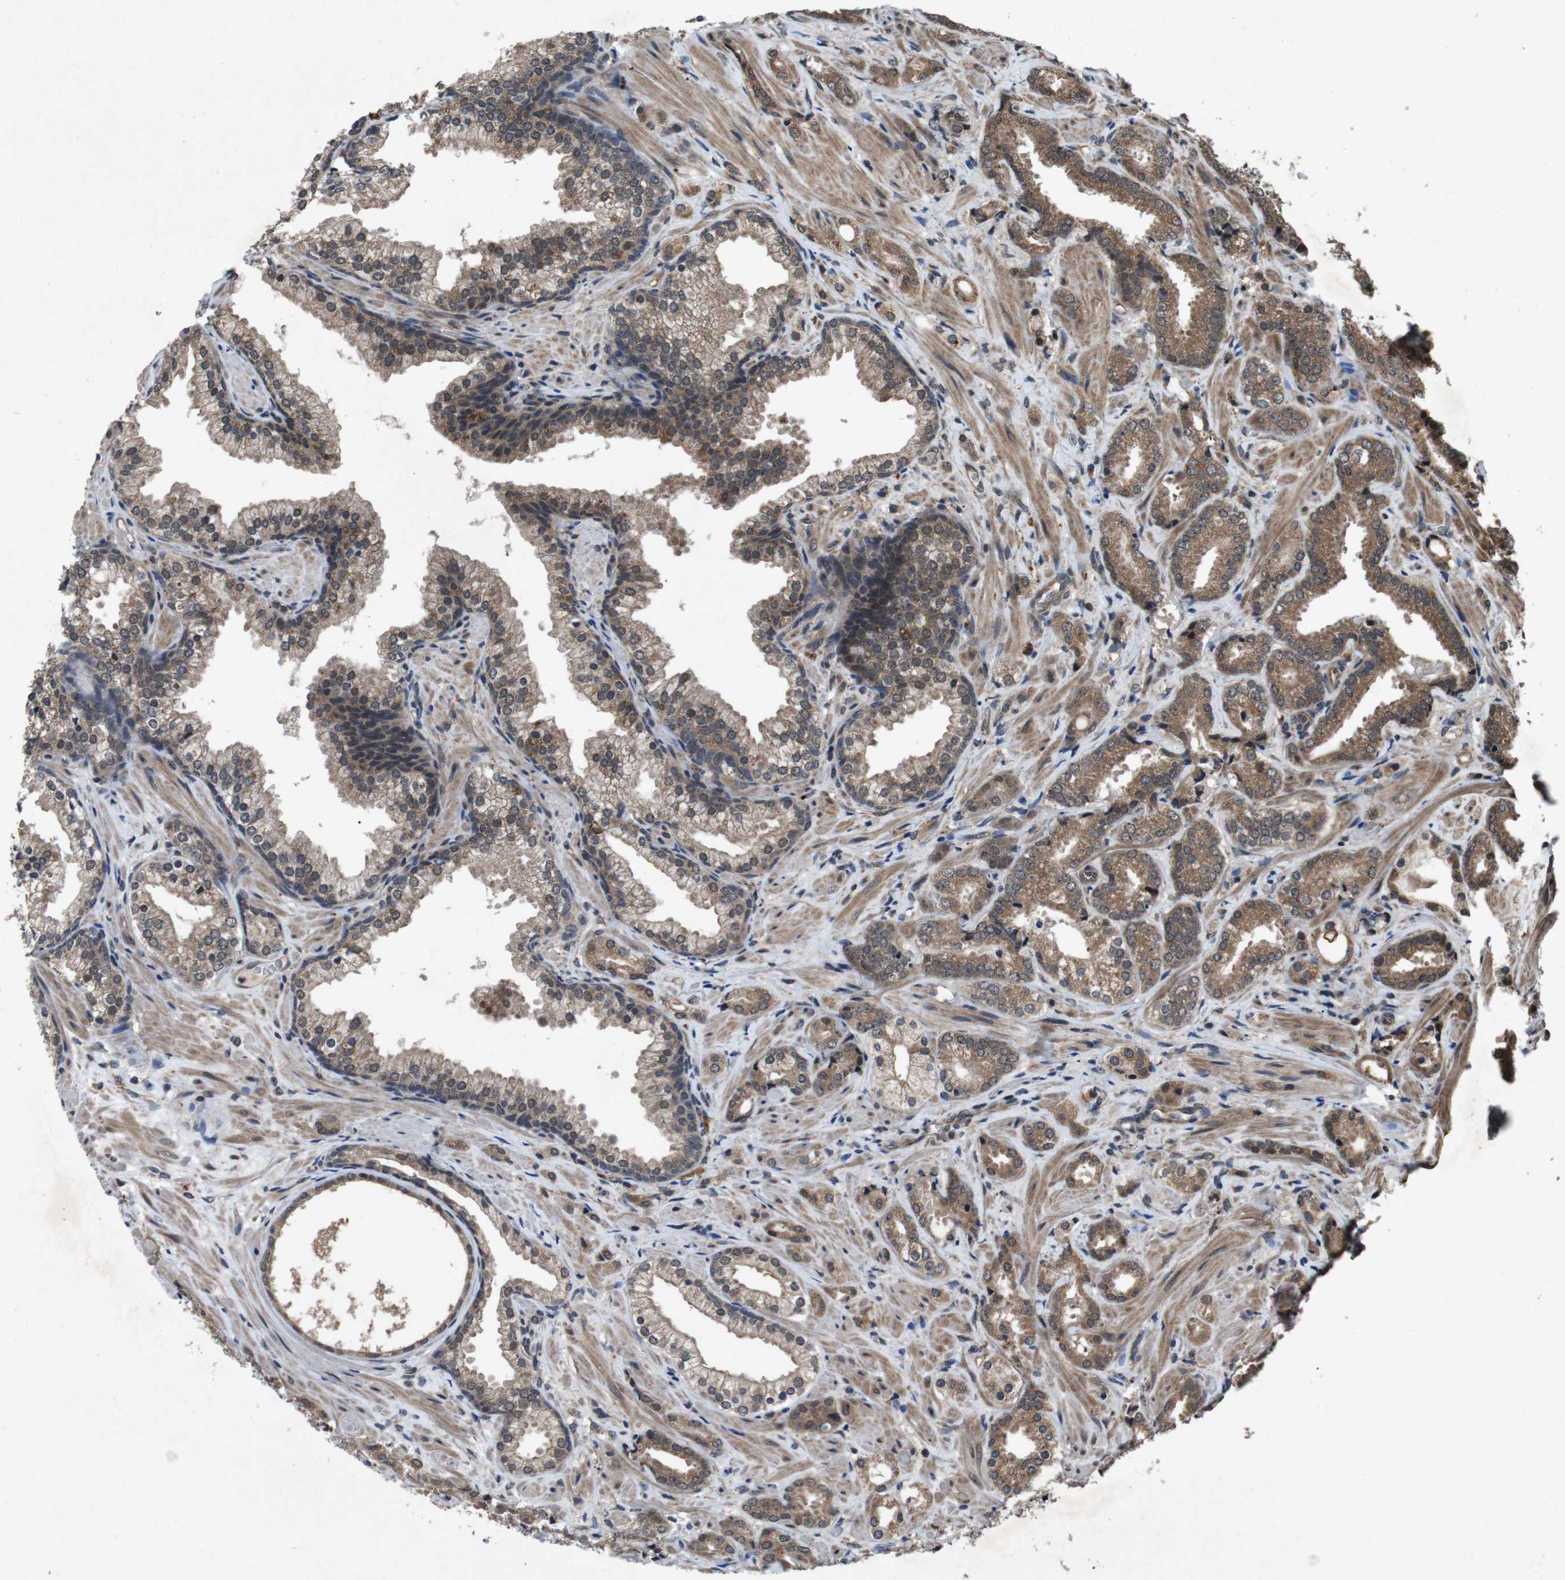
{"staining": {"intensity": "moderate", "quantity": ">75%", "location": "cytoplasmic/membranous"}, "tissue": "prostate cancer", "cell_type": "Tumor cells", "image_type": "cancer", "snomed": [{"axis": "morphology", "description": "Adenocarcinoma, High grade"}, {"axis": "topography", "description": "Prostate"}], "caption": "Prostate cancer tissue shows moderate cytoplasmic/membranous expression in approximately >75% of tumor cells, visualized by immunohistochemistry.", "gene": "SOCS1", "patient": {"sex": "male", "age": 64}}